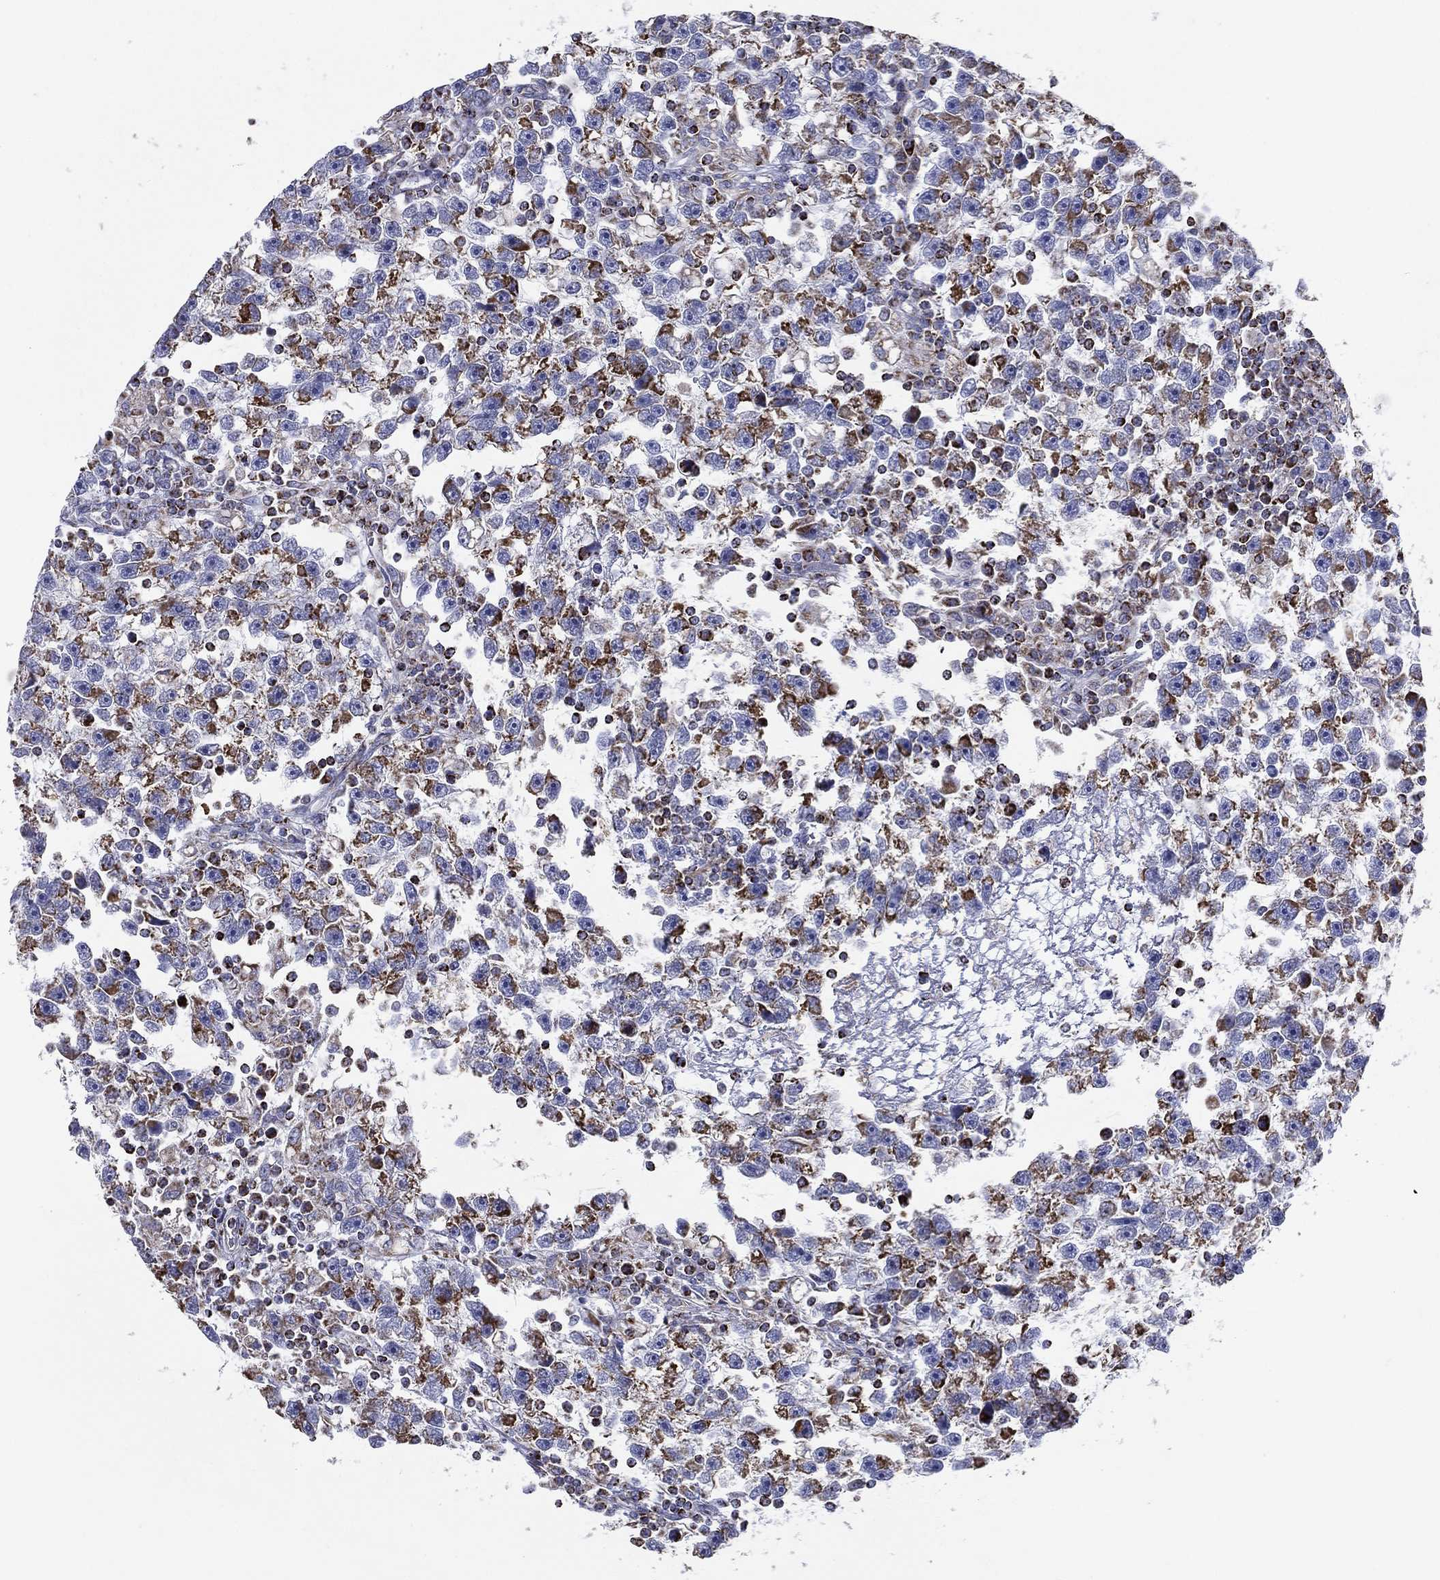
{"staining": {"intensity": "strong", "quantity": "<25%", "location": "cytoplasmic/membranous"}, "tissue": "testis cancer", "cell_type": "Tumor cells", "image_type": "cancer", "snomed": [{"axis": "morphology", "description": "Seminoma, NOS"}, {"axis": "topography", "description": "Testis"}], "caption": "The histopathology image exhibits immunohistochemical staining of seminoma (testis). There is strong cytoplasmic/membranous staining is present in approximately <25% of tumor cells.", "gene": "SFXN1", "patient": {"sex": "male", "age": 47}}